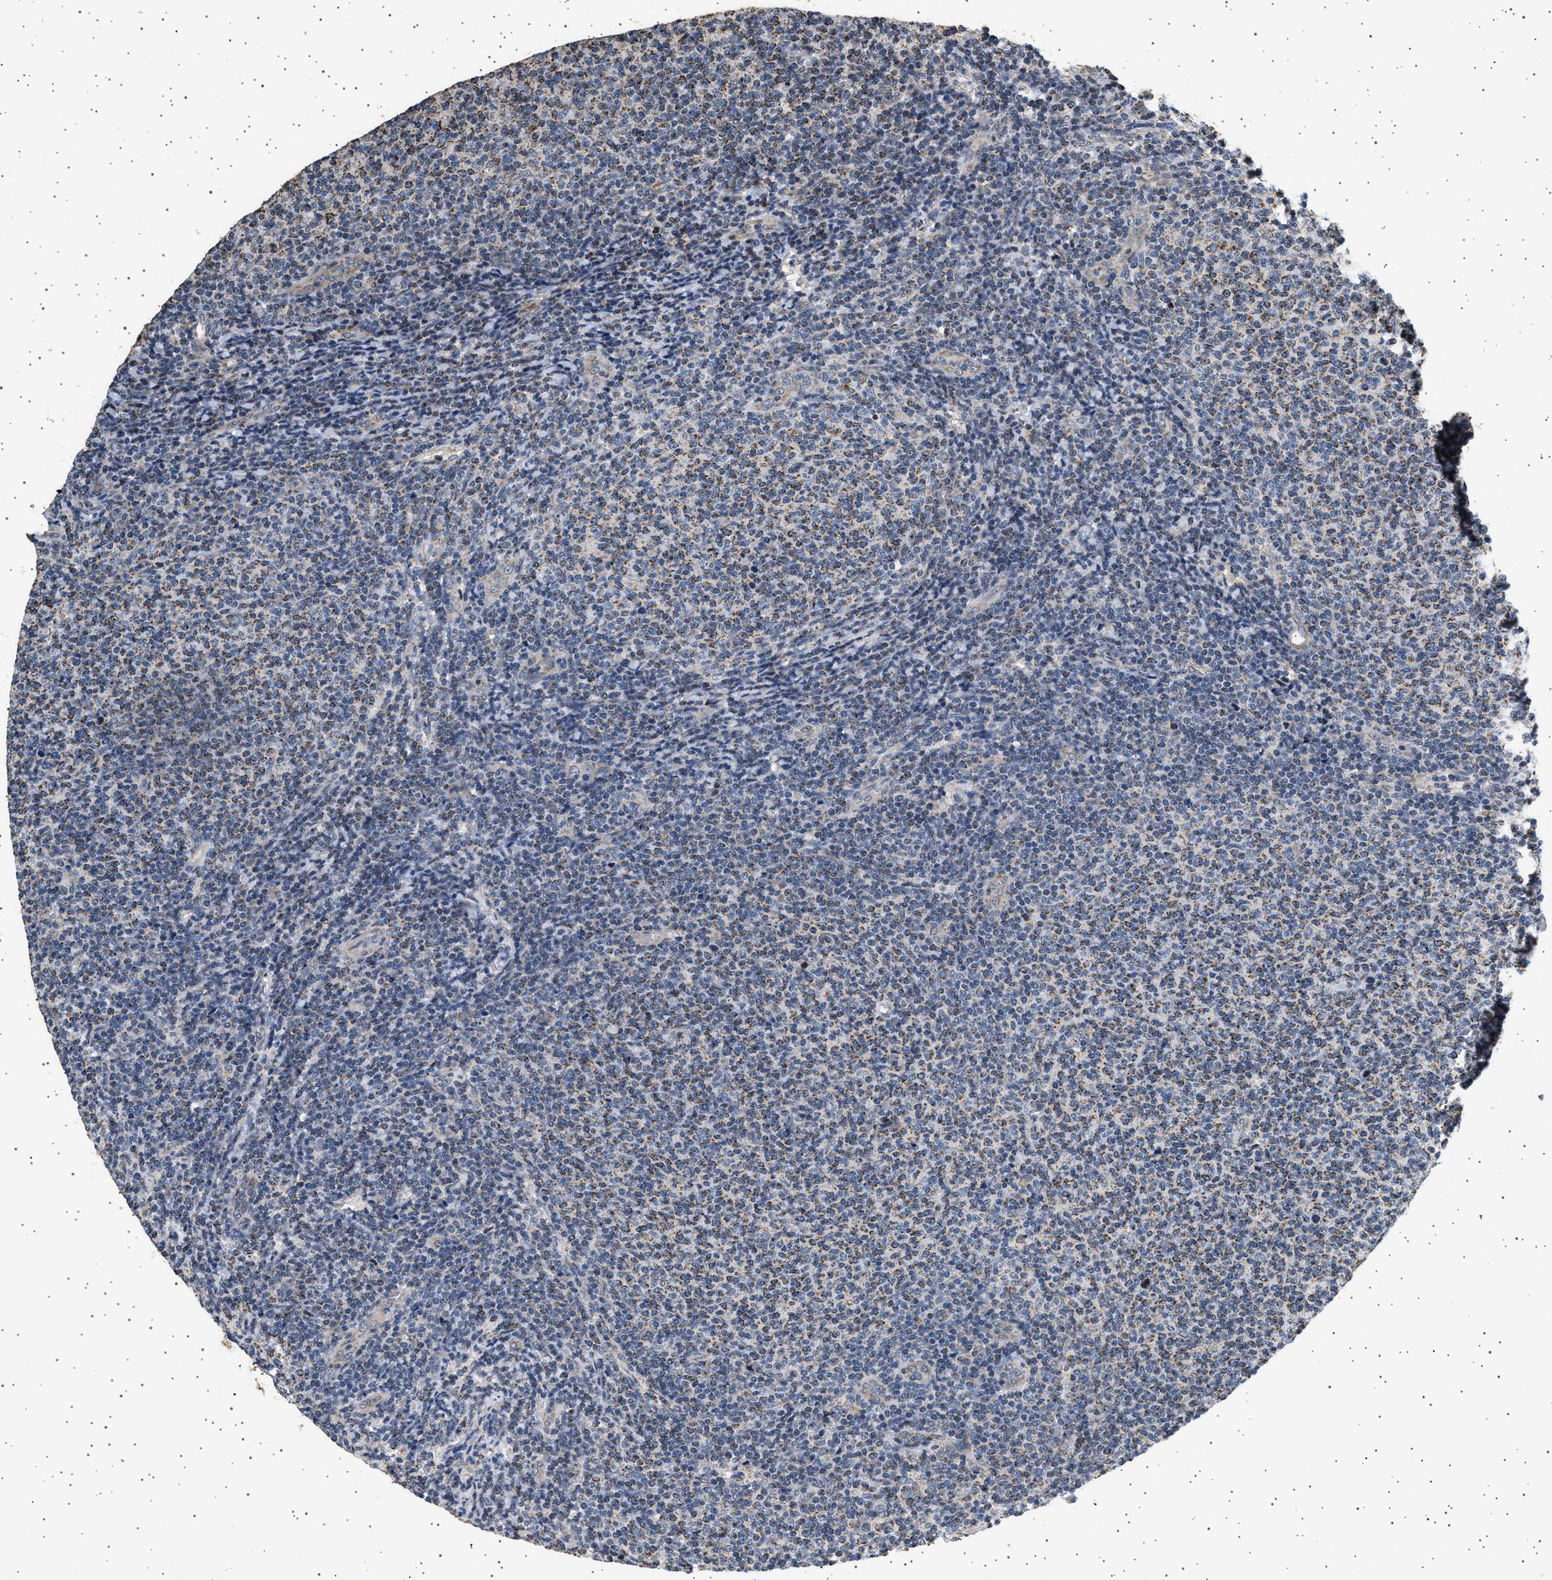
{"staining": {"intensity": "moderate", "quantity": ">75%", "location": "cytoplasmic/membranous"}, "tissue": "lymphoma", "cell_type": "Tumor cells", "image_type": "cancer", "snomed": [{"axis": "morphology", "description": "Malignant lymphoma, non-Hodgkin's type, Low grade"}, {"axis": "topography", "description": "Lymph node"}], "caption": "Immunohistochemical staining of lymphoma exhibits medium levels of moderate cytoplasmic/membranous staining in approximately >75% of tumor cells.", "gene": "KCNA4", "patient": {"sex": "male", "age": 66}}